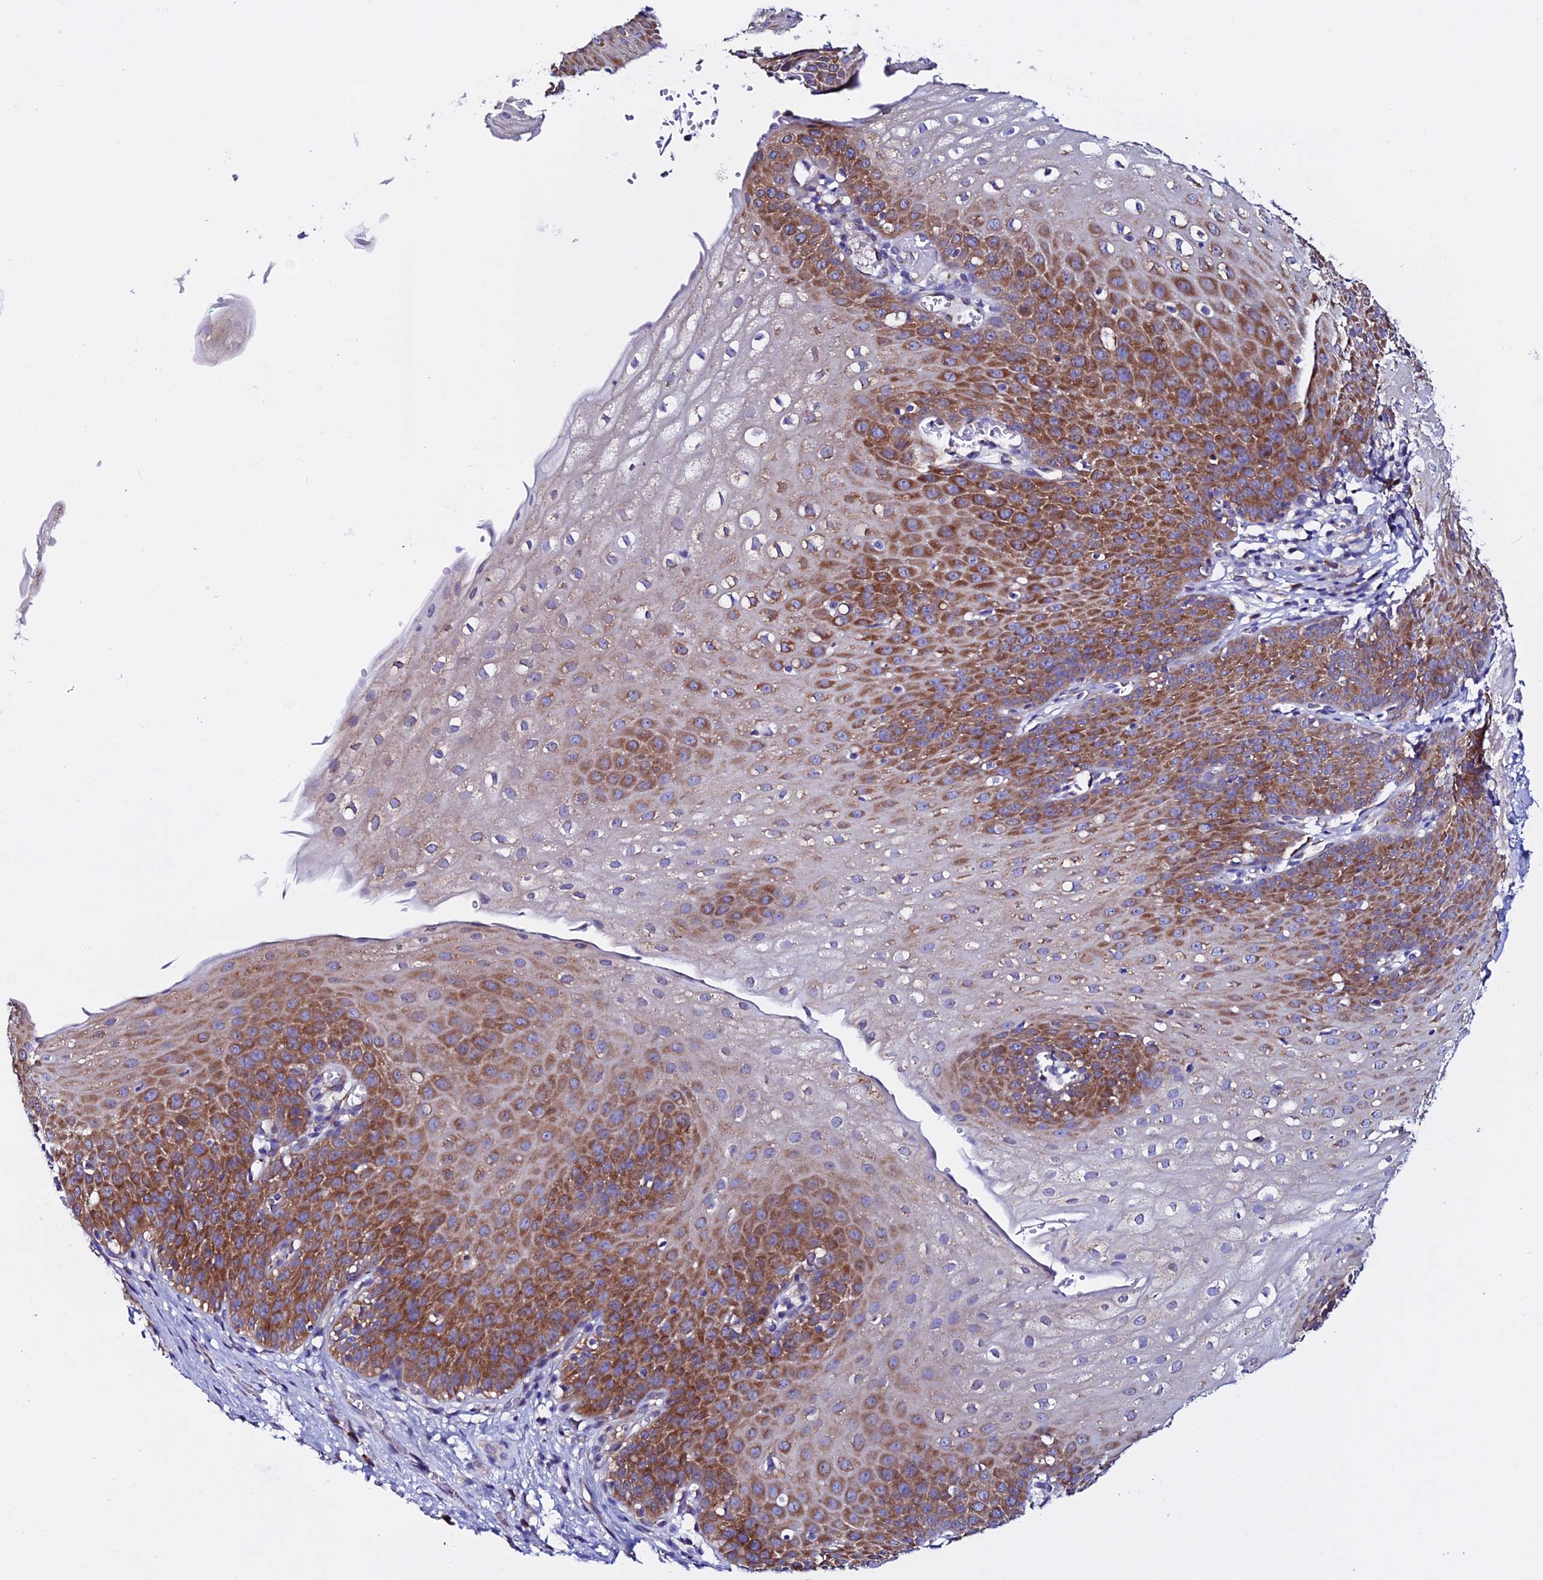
{"staining": {"intensity": "strong", "quantity": ">75%", "location": "cytoplasmic/membranous"}, "tissue": "esophagus", "cell_type": "Squamous epithelial cells", "image_type": "normal", "snomed": [{"axis": "morphology", "description": "Normal tissue, NOS"}, {"axis": "topography", "description": "Esophagus"}], "caption": "DAB (3,3'-diaminobenzidine) immunohistochemical staining of unremarkable human esophagus shows strong cytoplasmic/membranous protein positivity in approximately >75% of squamous epithelial cells.", "gene": "EEF1G", "patient": {"sex": "male", "age": 71}}